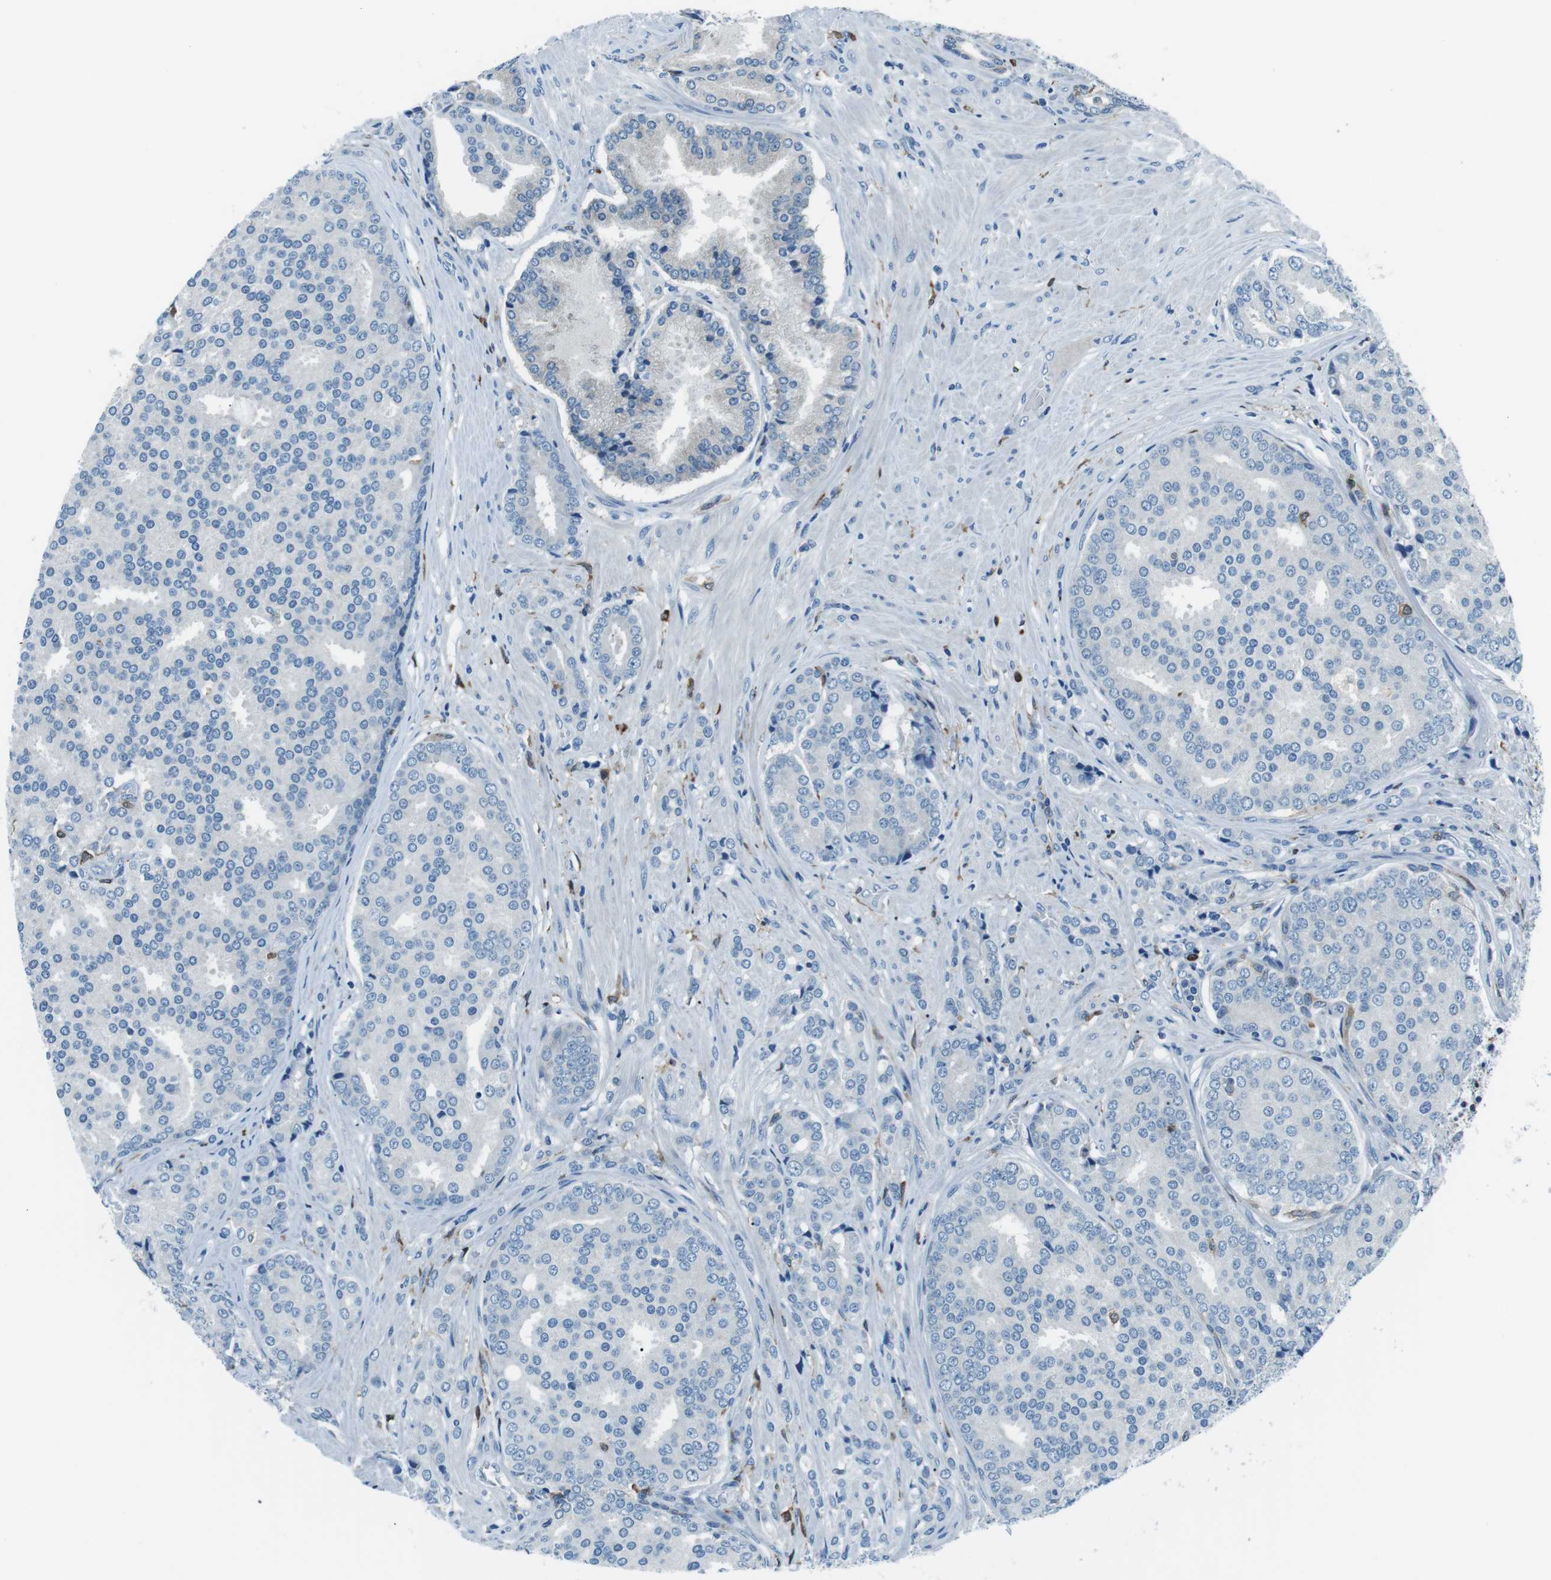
{"staining": {"intensity": "negative", "quantity": "none", "location": "none"}, "tissue": "prostate cancer", "cell_type": "Tumor cells", "image_type": "cancer", "snomed": [{"axis": "morphology", "description": "Adenocarcinoma, High grade"}, {"axis": "topography", "description": "Prostate"}], "caption": "Immunohistochemistry (IHC) of human adenocarcinoma (high-grade) (prostate) shows no expression in tumor cells.", "gene": "BLNK", "patient": {"sex": "male", "age": 50}}